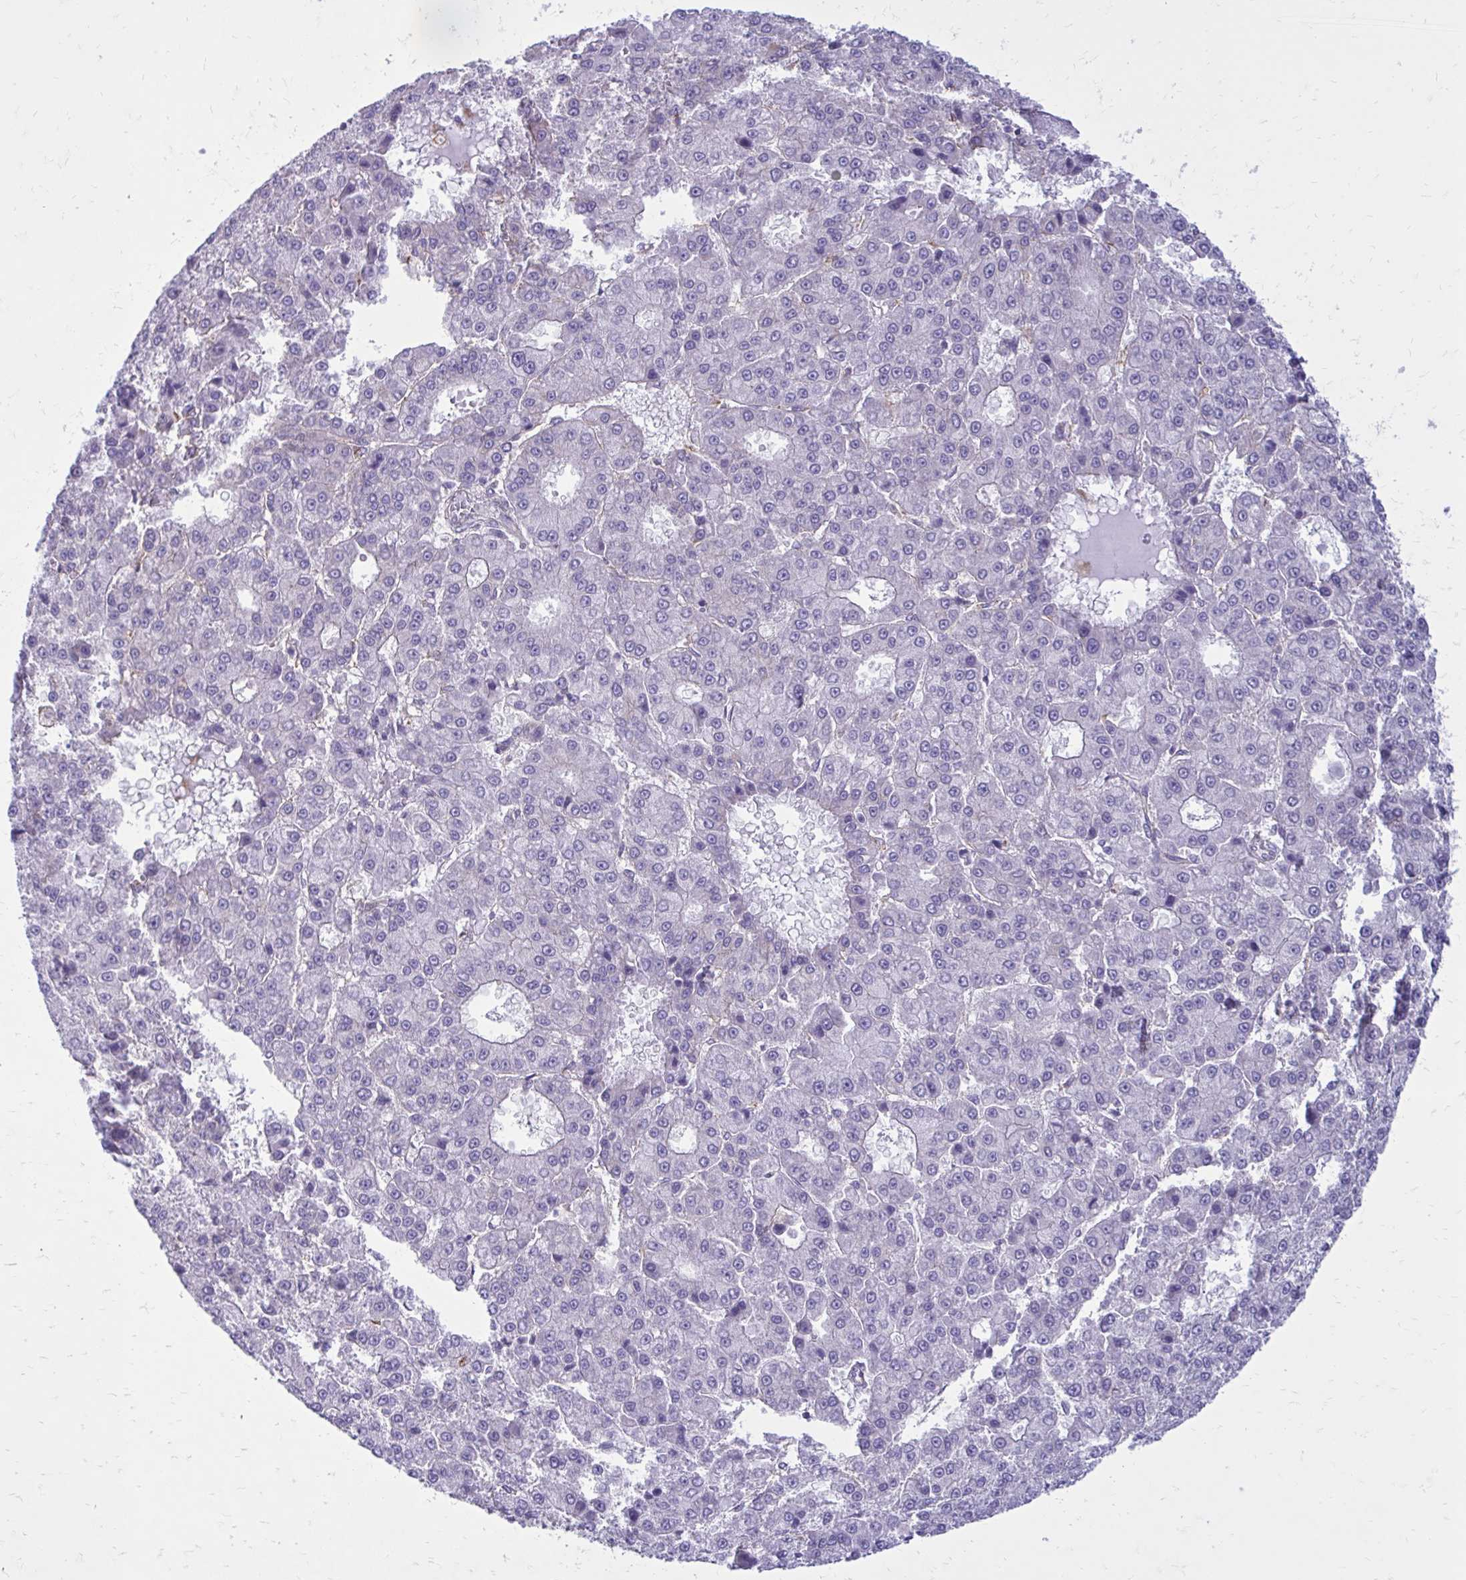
{"staining": {"intensity": "negative", "quantity": "none", "location": "none"}, "tissue": "liver cancer", "cell_type": "Tumor cells", "image_type": "cancer", "snomed": [{"axis": "morphology", "description": "Carcinoma, Hepatocellular, NOS"}, {"axis": "topography", "description": "Liver"}], "caption": "Tumor cells show no significant protein expression in liver cancer (hepatocellular carcinoma).", "gene": "CLTA", "patient": {"sex": "male", "age": 70}}